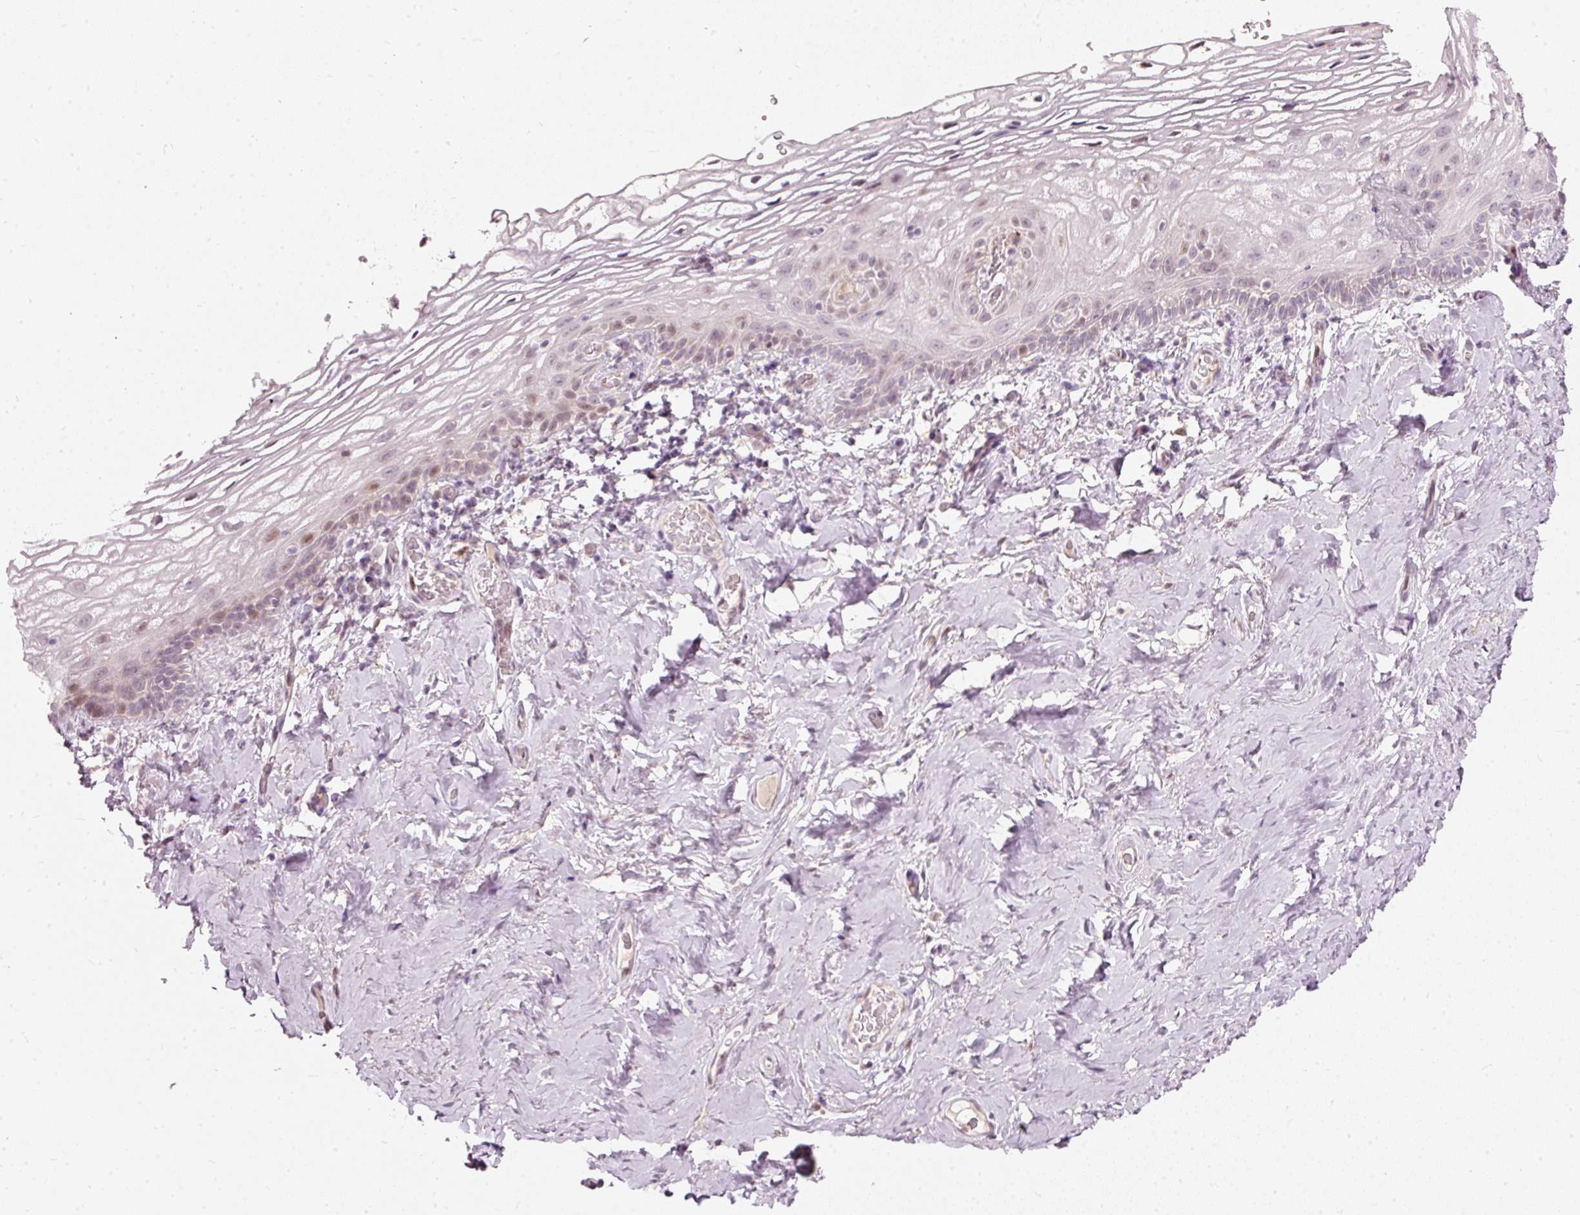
{"staining": {"intensity": "weak", "quantity": "<25%", "location": "nuclear"}, "tissue": "vagina", "cell_type": "Squamous epithelial cells", "image_type": "normal", "snomed": [{"axis": "morphology", "description": "Normal tissue, NOS"}, {"axis": "morphology", "description": "Adenocarcinoma, NOS"}, {"axis": "topography", "description": "Rectum"}, {"axis": "topography", "description": "Vagina"}, {"axis": "topography", "description": "Peripheral nerve tissue"}], "caption": "Protein analysis of unremarkable vagina demonstrates no significant staining in squamous epithelial cells. Brightfield microscopy of IHC stained with DAB (3,3'-diaminobenzidine) (brown) and hematoxylin (blue), captured at high magnification.", "gene": "RNF39", "patient": {"sex": "female", "age": 71}}